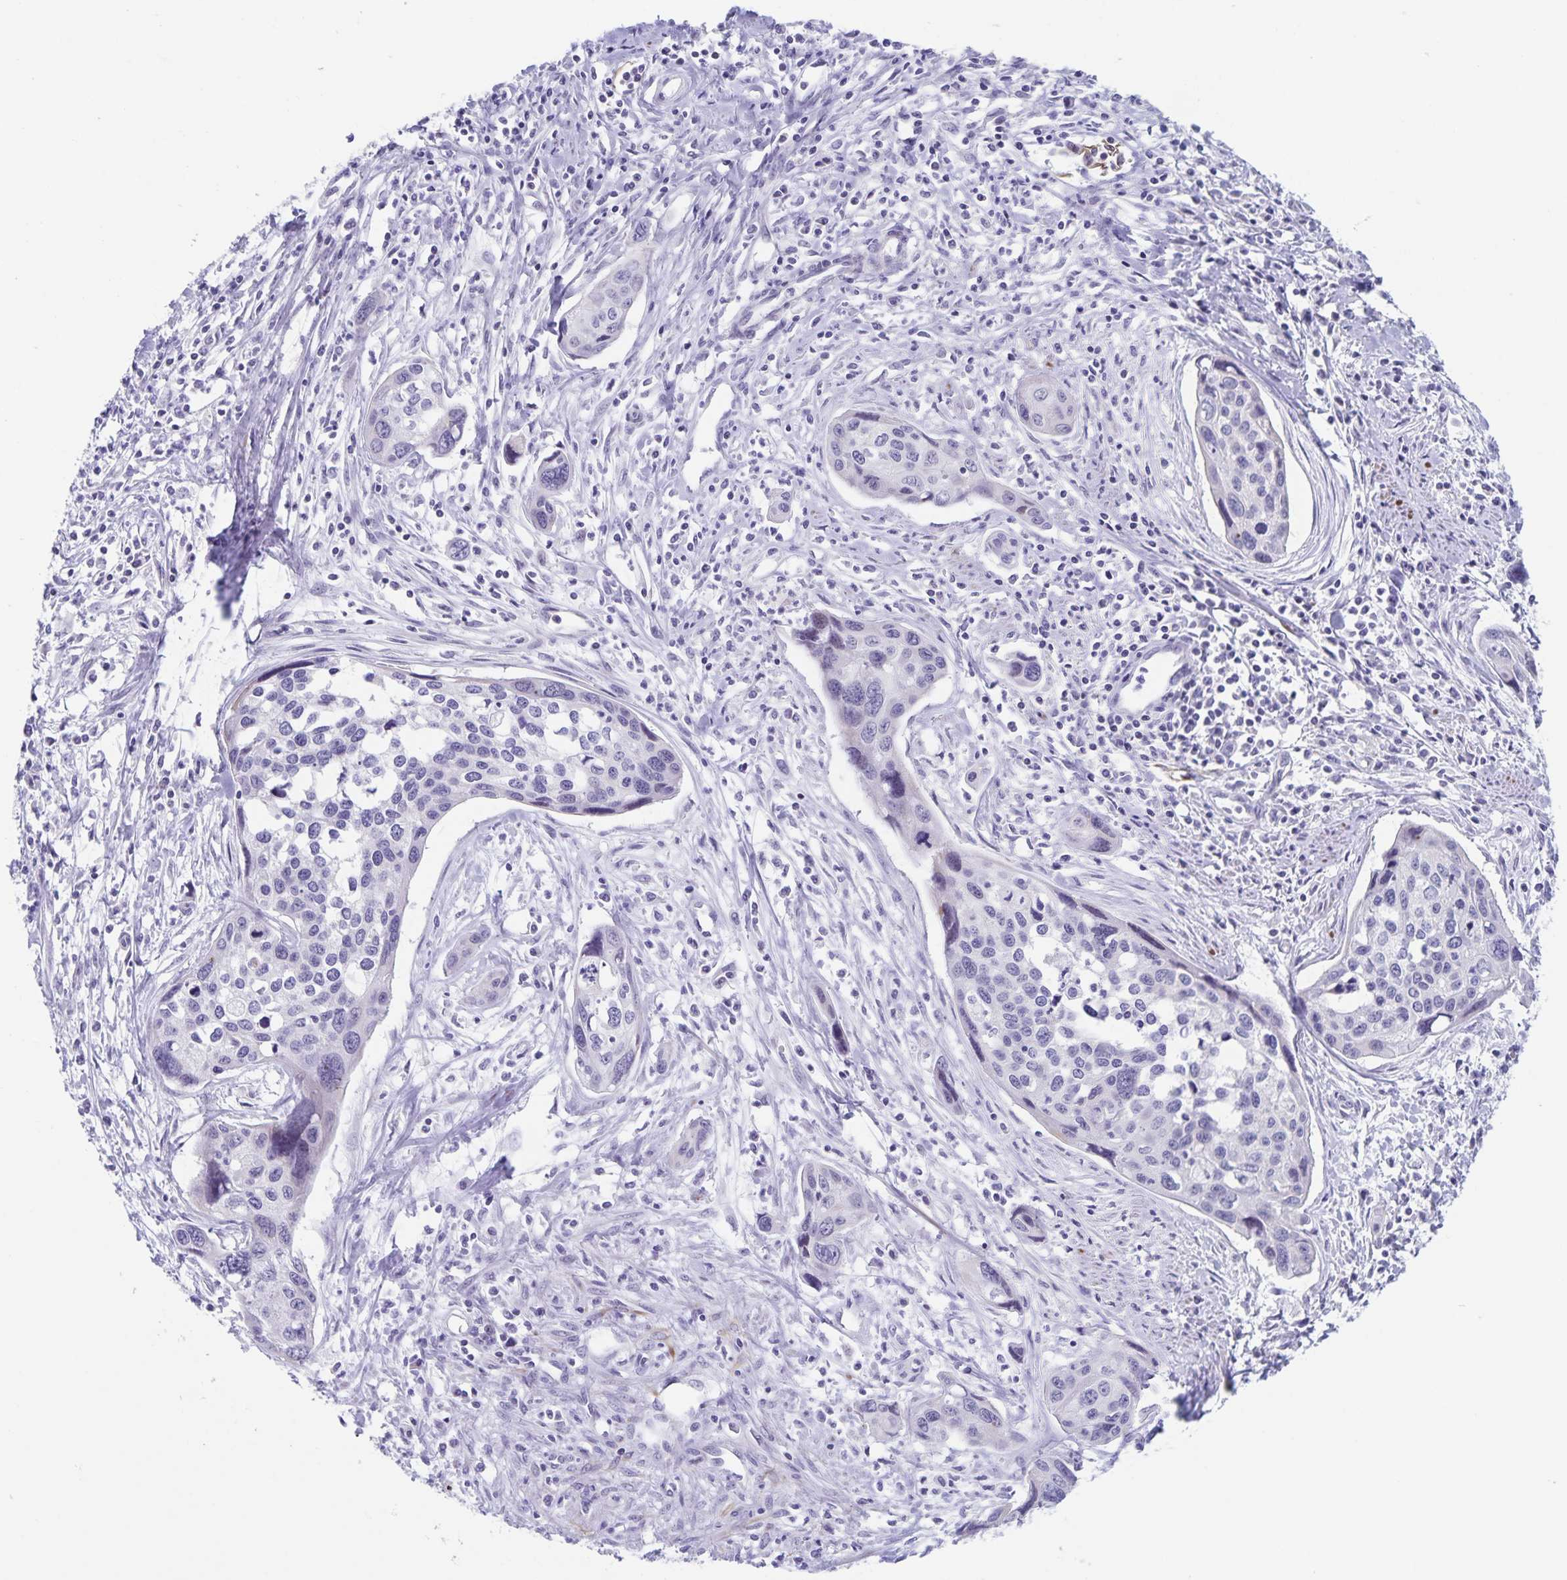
{"staining": {"intensity": "negative", "quantity": "none", "location": "none"}, "tissue": "cervical cancer", "cell_type": "Tumor cells", "image_type": "cancer", "snomed": [{"axis": "morphology", "description": "Squamous cell carcinoma, NOS"}, {"axis": "topography", "description": "Cervix"}], "caption": "Immunohistochemistry (IHC) histopathology image of neoplastic tissue: human cervical cancer (squamous cell carcinoma) stained with DAB exhibits no significant protein positivity in tumor cells.", "gene": "SYNM", "patient": {"sex": "female", "age": 31}}